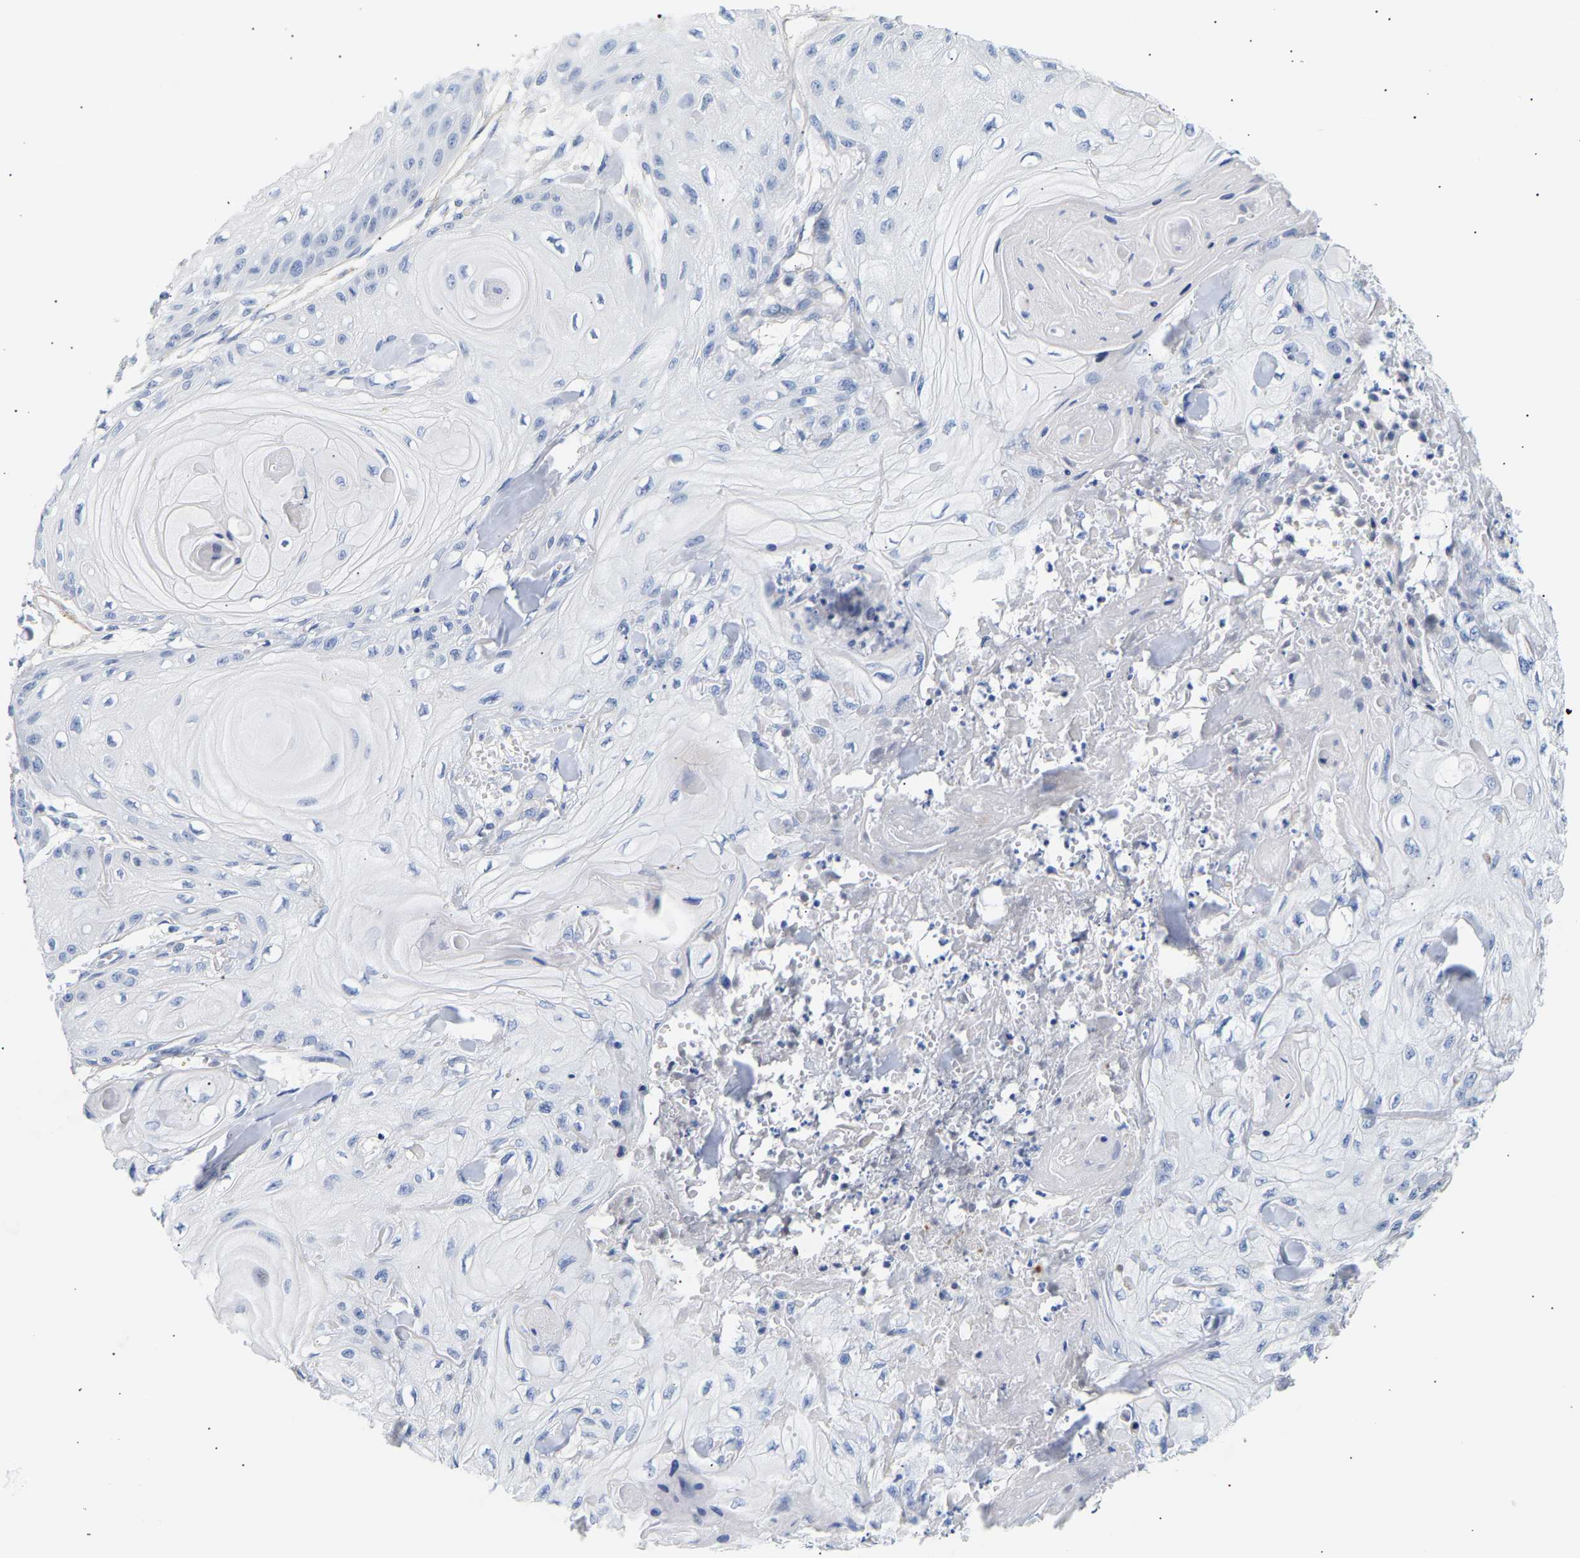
{"staining": {"intensity": "negative", "quantity": "none", "location": "none"}, "tissue": "skin cancer", "cell_type": "Tumor cells", "image_type": "cancer", "snomed": [{"axis": "morphology", "description": "Squamous cell carcinoma, NOS"}, {"axis": "topography", "description": "Skin"}], "caption": "The immunohistochemistry (IHC) histopathology image has no significant staining in tumor cells of skin squamous cell carcinoma tissue. The staining was performed using DAB (3,3'-diaminobenzidine) to visualize the protein expression in brown, while the nuclei were stained in blue with hematoxylin (Magnification: 20x).", "gene": "IGFBP7", "patient": {"sex": "male", "age": 74}}